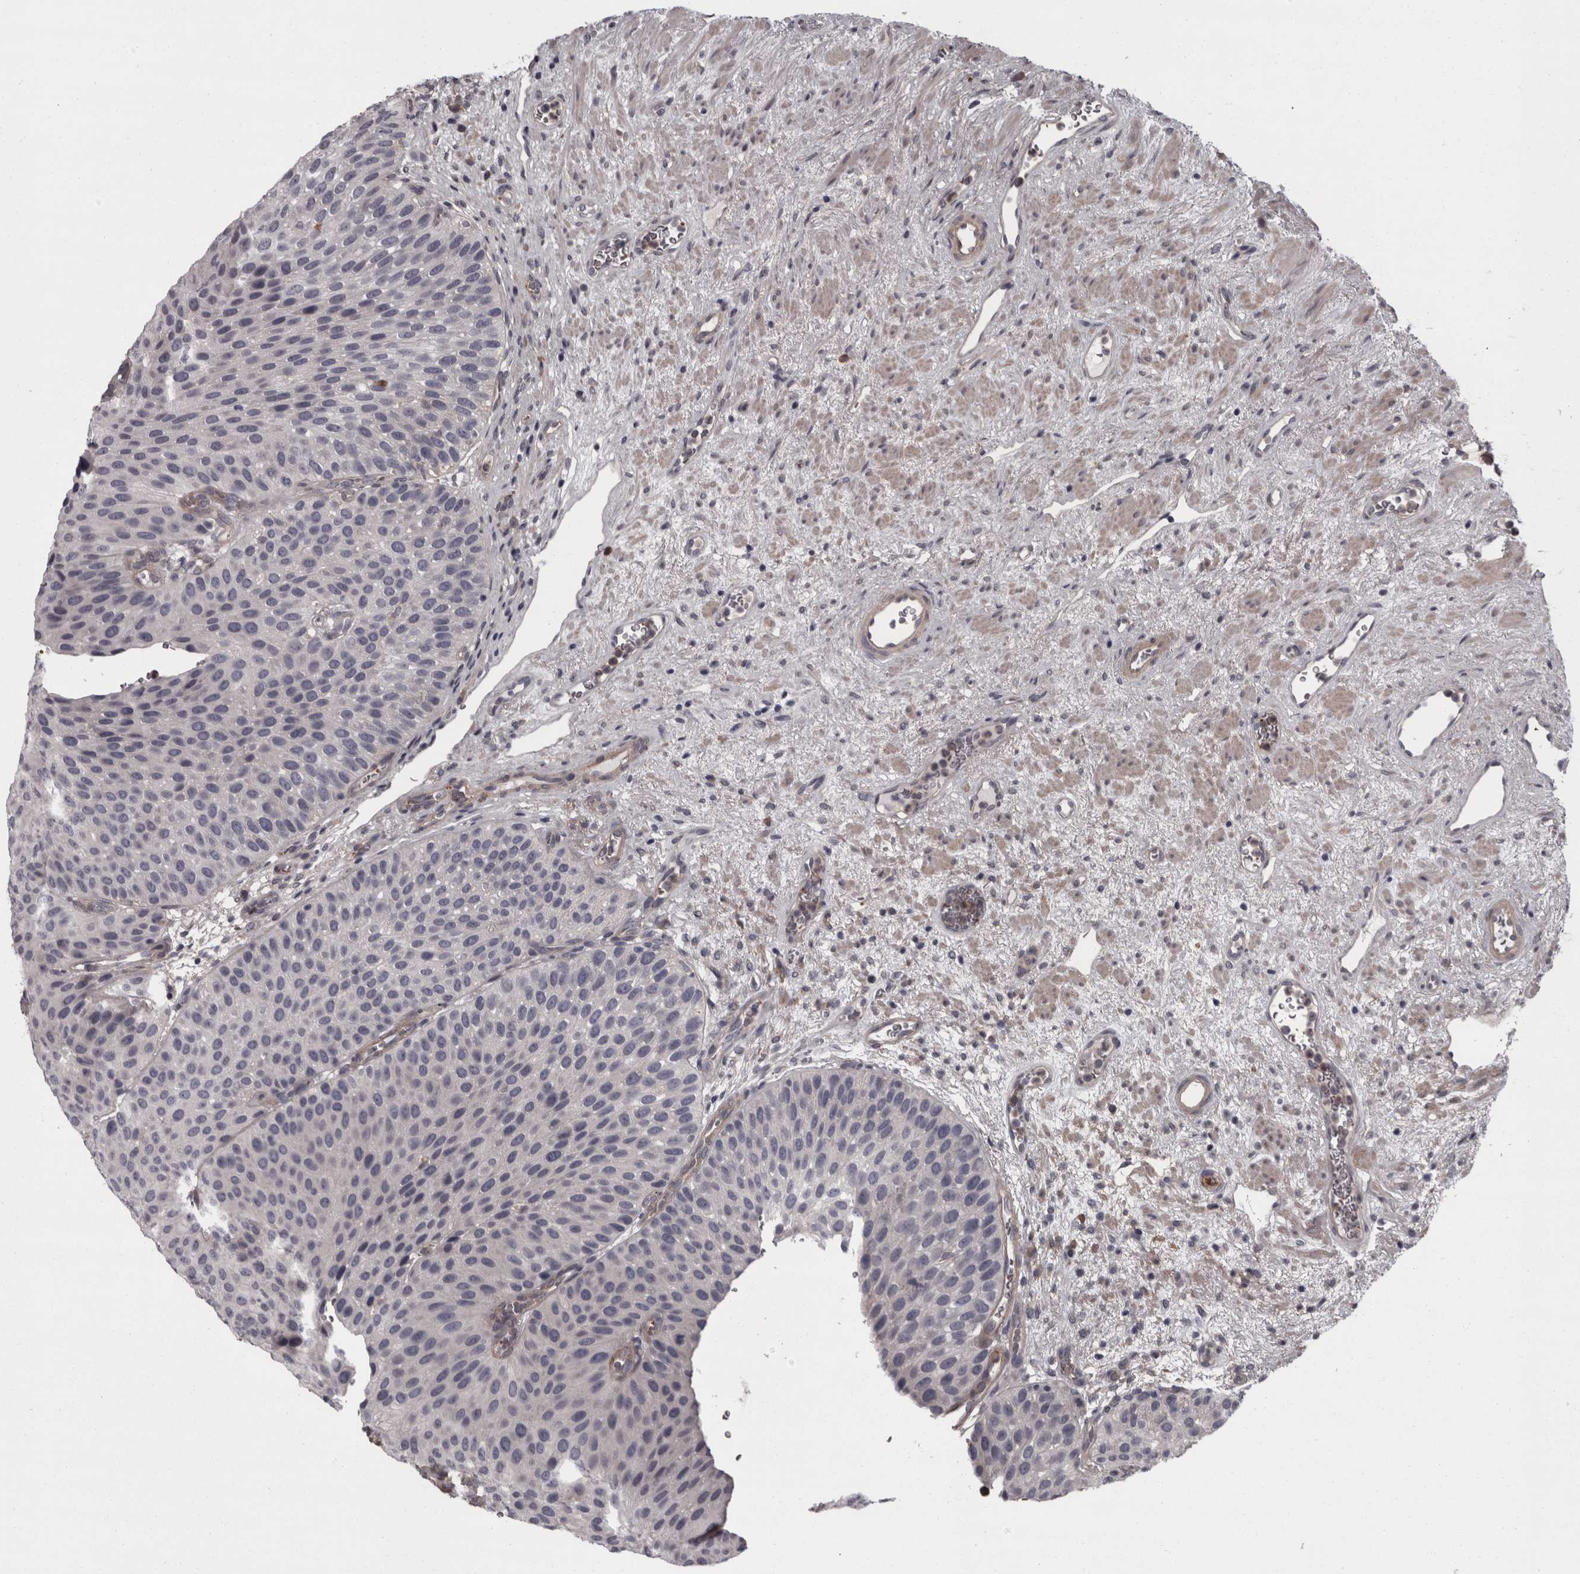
{"staining": {"intensity": "negative", "quantity": "none", "location": "none"}, "tissue": "urothelial cancer", "cell_type": "Tumor cells", "image_type": "cancer", "snomed": [{"axis": "morphology", "description": "Normal tissue, NOS"}, {"axis": "morphology", "description": "Urothelial carcinoma, Low grade"}, {"axis": "topography", "description": "Urinary bladder"}, {"axis": "topography", "description": "Prostate"}], "caption": "Human urothelial cancer stained for a protein using immunohistochemistry (IHC) exhibits no staining in tumor cells.", "gene": "RSU1", "patient": {"sex": "male", "age": 60}}